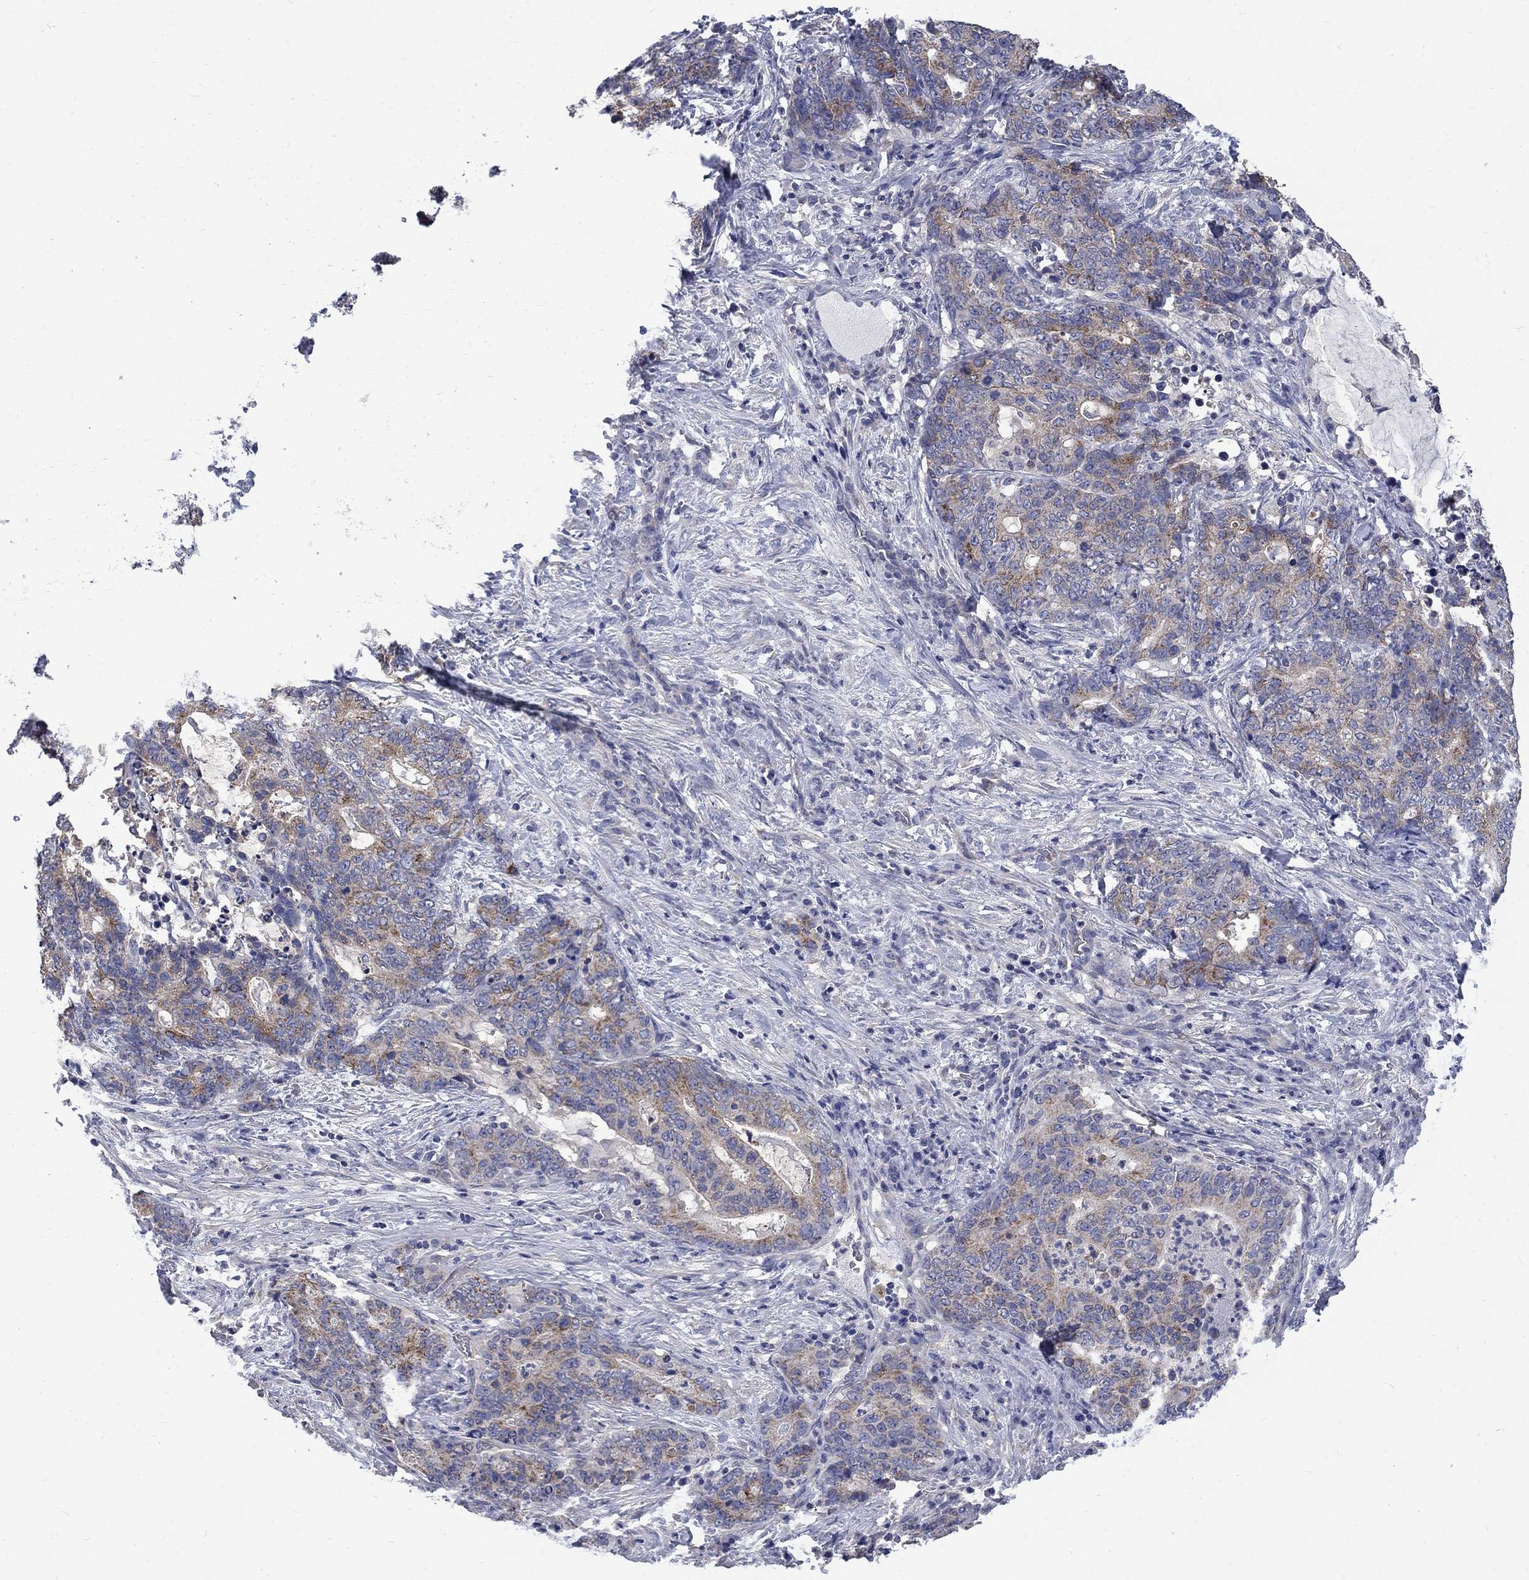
{"staining": {"intensity": "strong", "quantity": "<25%", "location": "cytoplasmic/membranous"}, "tissue": "stomach cancer", "cell_type": "Tumor cells", "image_type": "cancer", "snomed": [{"axis": "morphology", "description": "Normal tissue, NOS"}, {"axis": "morphology", "description": "Adenocarcinoma, NOS"}, {"axis": "topography", "description": "Stomach"}], "caption": "Human stomach cancer (adenocarcinoma) stained for a protein (brown) exhibits strong cytoplasmic/membranous positive expression in approximately <25% of tumor cells.", "gene": "HSPA12A", "patient": {"sex": "female", "age": 64}}